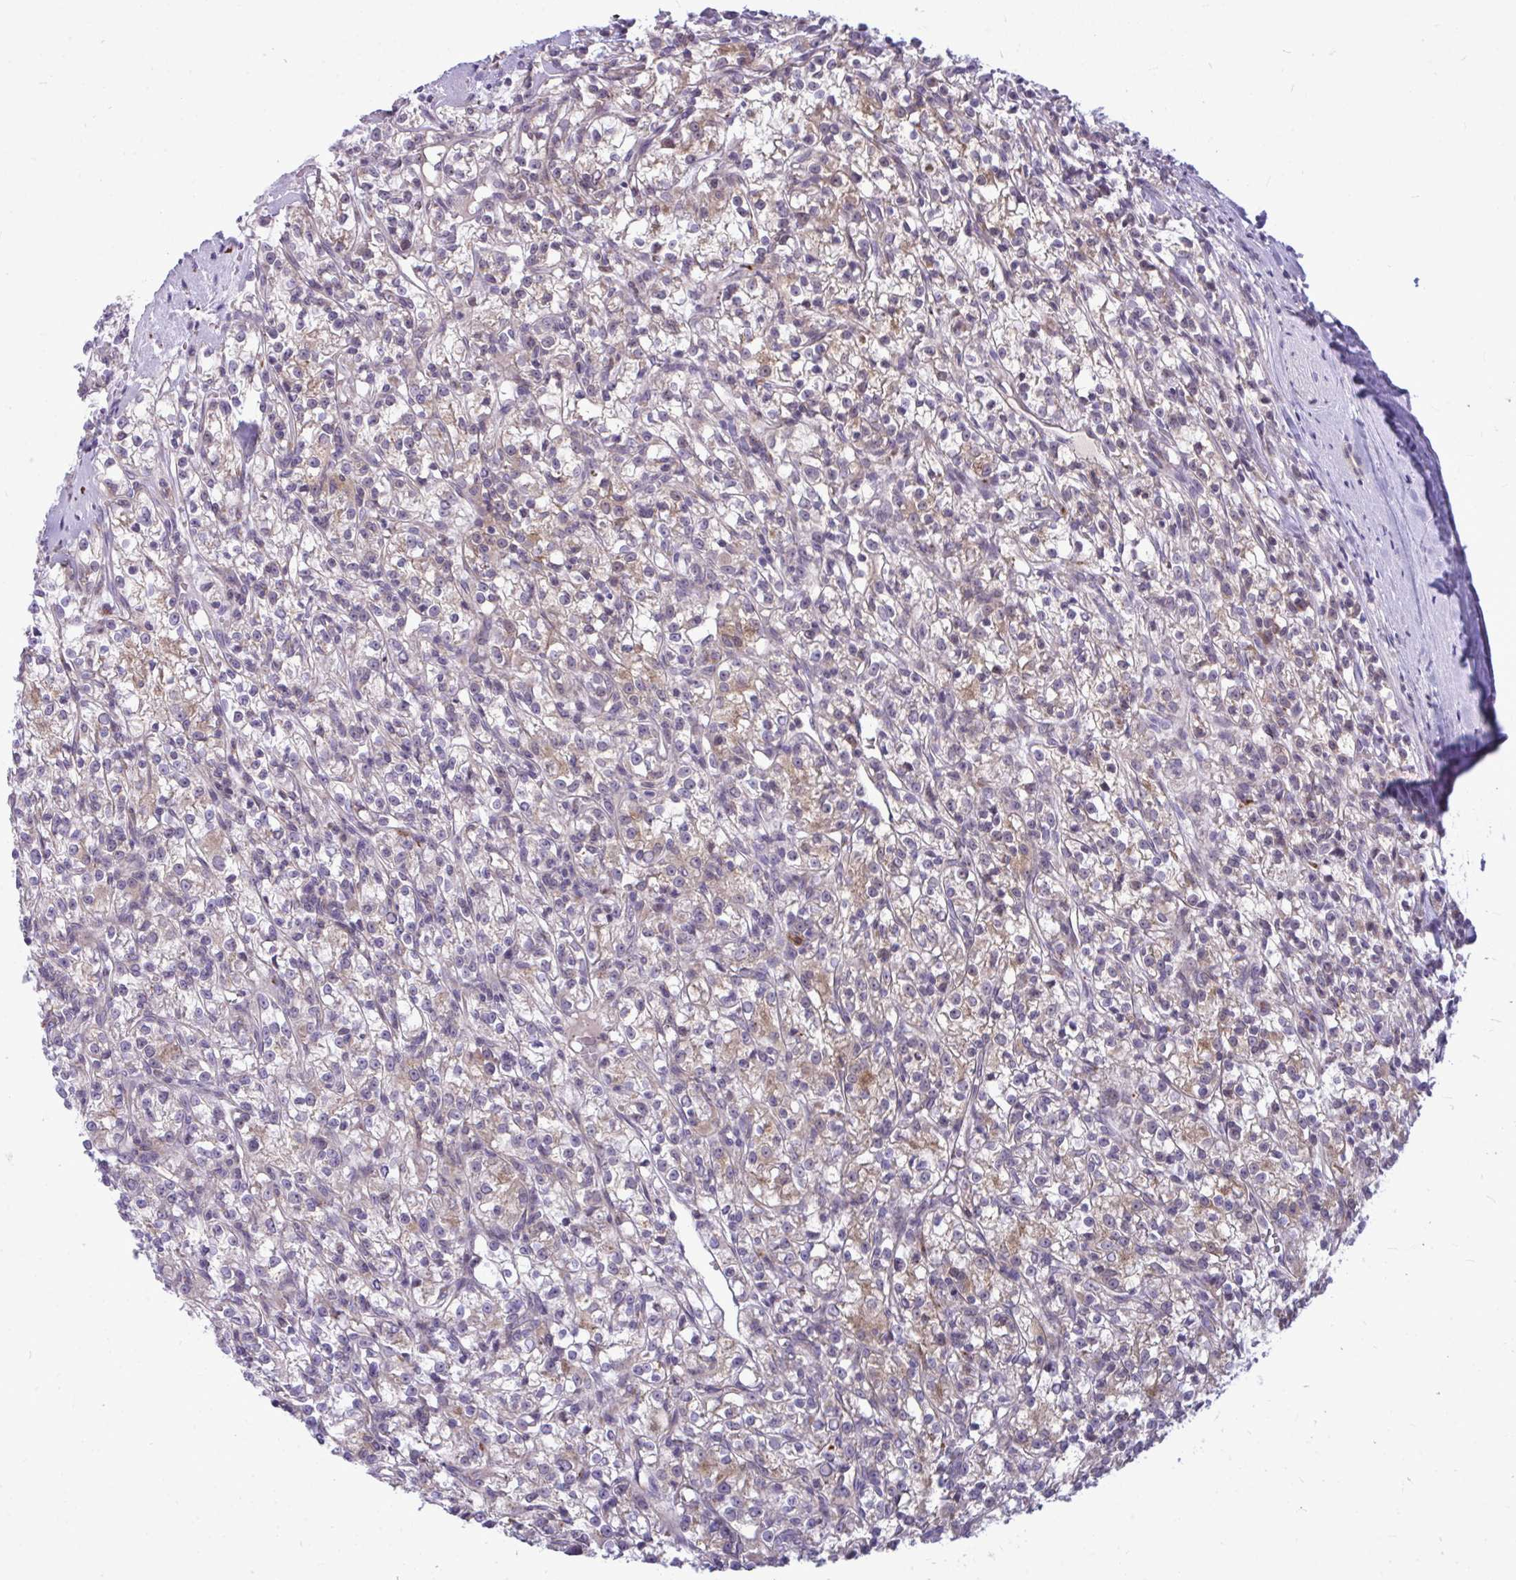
{"staining": {"intensity": "weak", "quantity": "<25%", "location": "cytoplasmic/membranous"}, "tissue": "renal cancer", "cell_type": "Tumor cells", "image_type": "cancer", "snomed": [{"axis": "morphology", "description": "Adenocarcinoma, NOS"}, {"axis": "topography", "description": "Kidney"}], "caption": "The micrograph exhibits no significant positivity in tumor cells of renal cancer.", "gene": "ZSCAN25", "patient": {"sex": "female", "age": 59}}